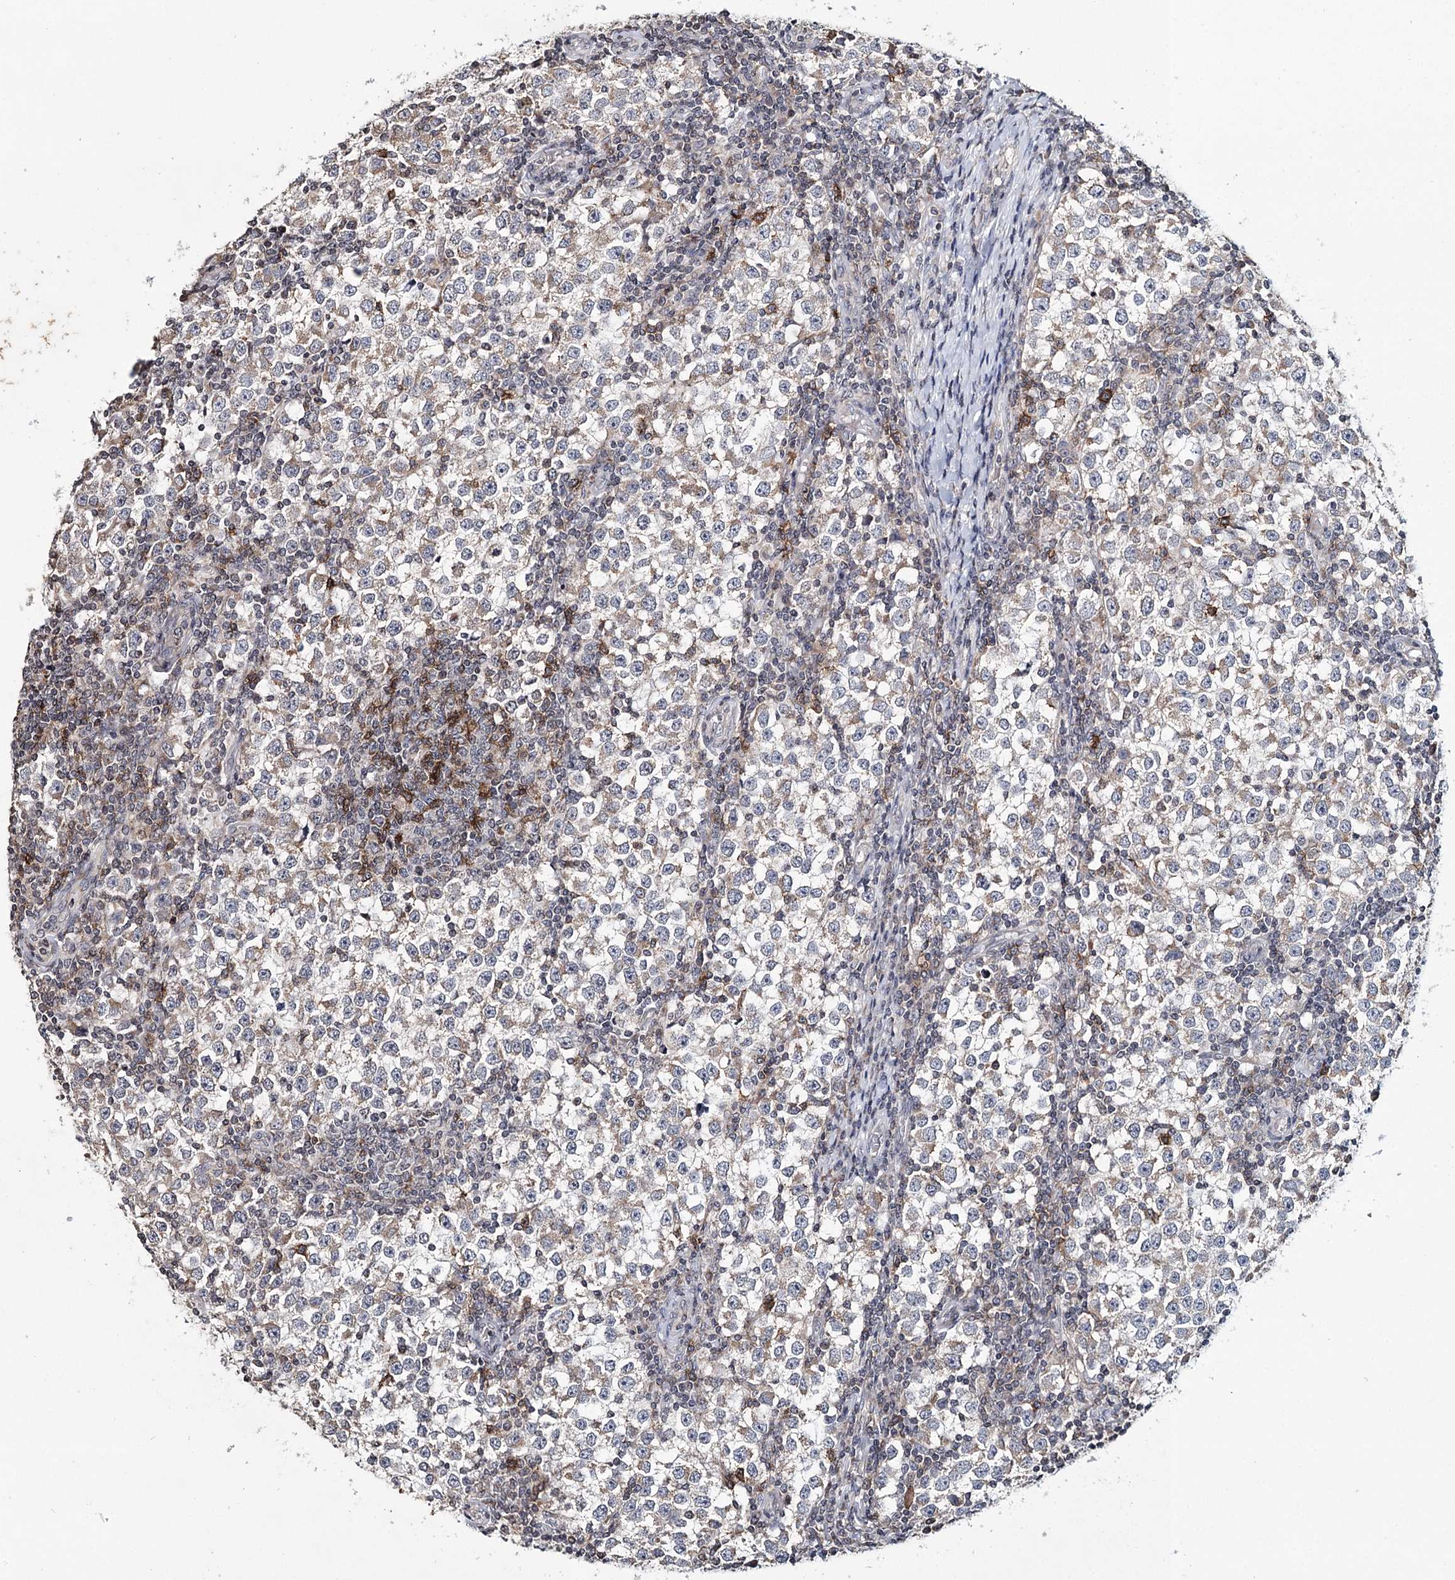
{"staining": {"intensity": "weak", "quantity": "25%-75%", "location": "cytoplasmic/membranous"}, "tissue": "testis cancer", "cell_type": "Tumor cells", "image_type": "cancer", "snomed": [{"axis": "morphology", "description": "Seminoma, NOS"}, {"axis": "topography", "description": "Testis"}], "caption": "A micrograph of human seminoma (testis) stained for a protein displays weak cytoplasmic/membranous brown staining in tumor cells.", "gene": "ICOS", "patient": {"sex": "male", "age": 65}}